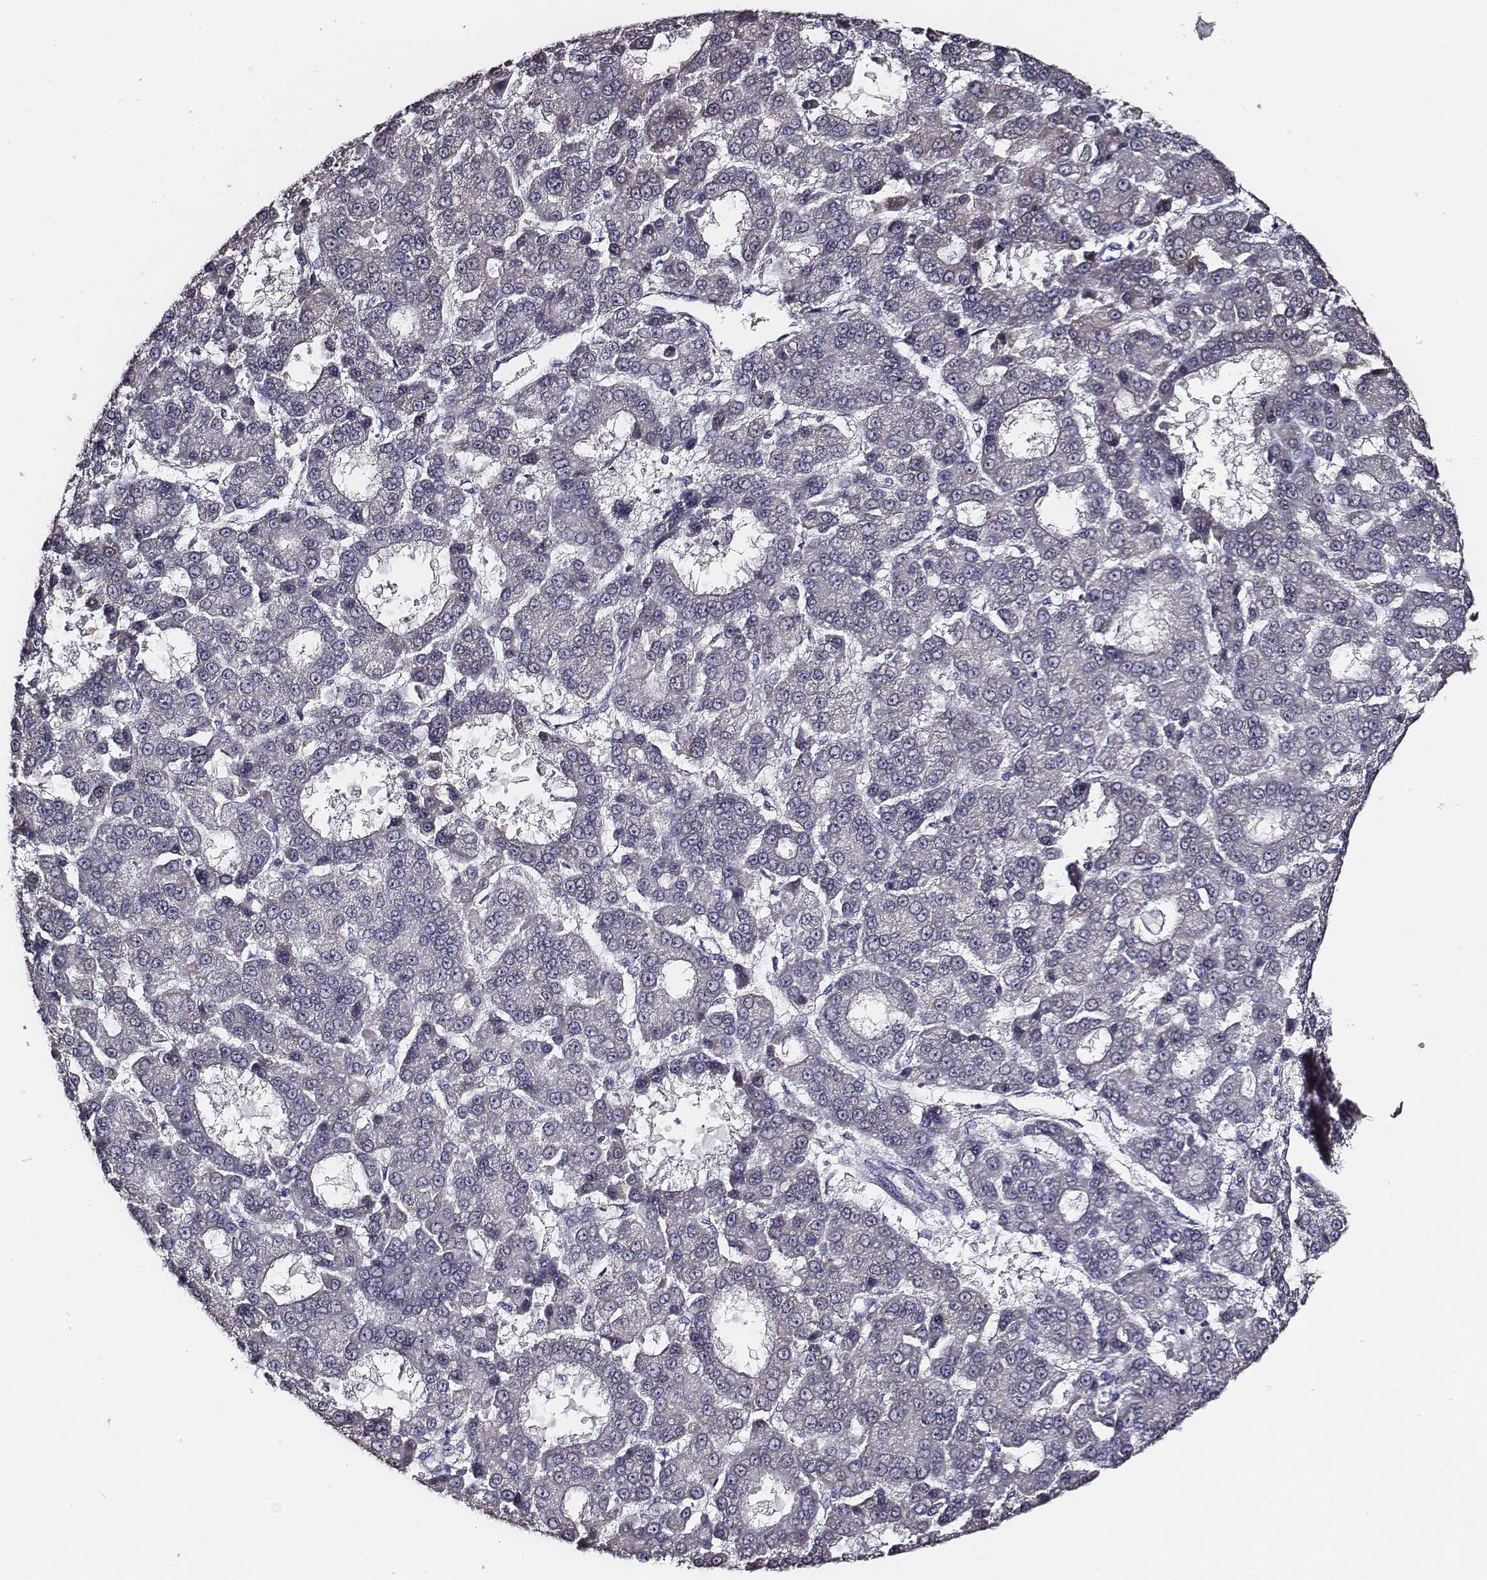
{"staining": {"intensity": "negative", "quantity": "none", "location": "none"}, "tissue": "liver cancer", "cell_type": "Tumor cells", "image_type": "cancer", "snomed": [{"axis": "morphology", "description": "Carcinoma, Hepatocellular, NOS"}, {"axis": "topography", "description": "Liver"}], "caption": "Tumor cells are negative for brown protein staining in liver cancer. (DAB (3,3'-diaminobenzidine) immunohistochemistry (IHC) visualized using brightfield microscopy, high magnification).", "gene": "AADAT", "patient": {"sex": "male", "age": 70}}